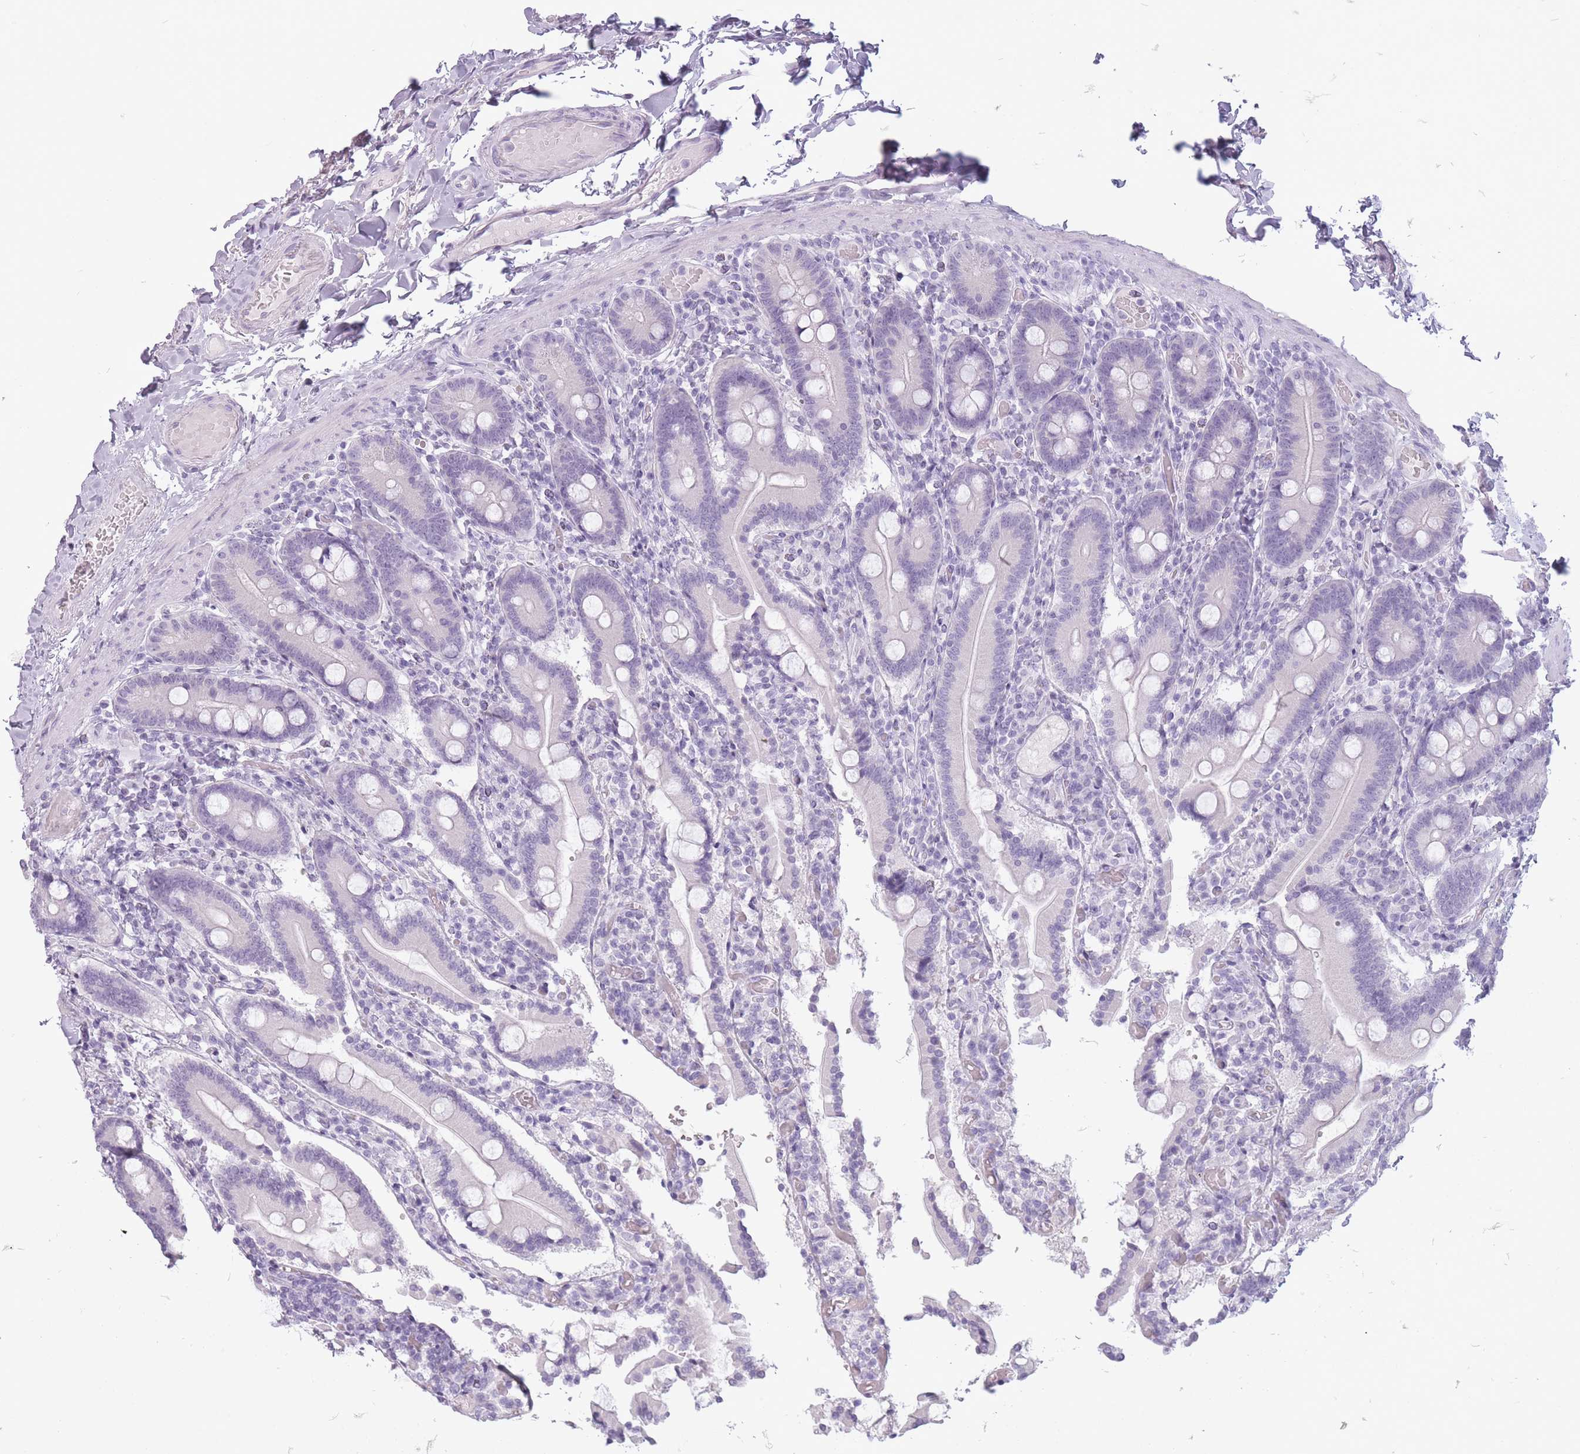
{"staining": {"intensity": "negative", "quantity": "none", "location": "none"}, "tissue": "duodenum", "cell_type": "Glandular cells", "image_type": "normal", "snomed": [{"axis": "morphology", "description": "Normal tissue, NOS"}, {"axis": "topography", "description": "Duodenum"}], "caption": "High power microscopy photomicrograph of an immunohistochemistry histopathology image of unremarkable duodenum, revealing no significant staining in glandular cells.", "gene": "FAM43B", "patient": {"sex": "male", "age": 55}}